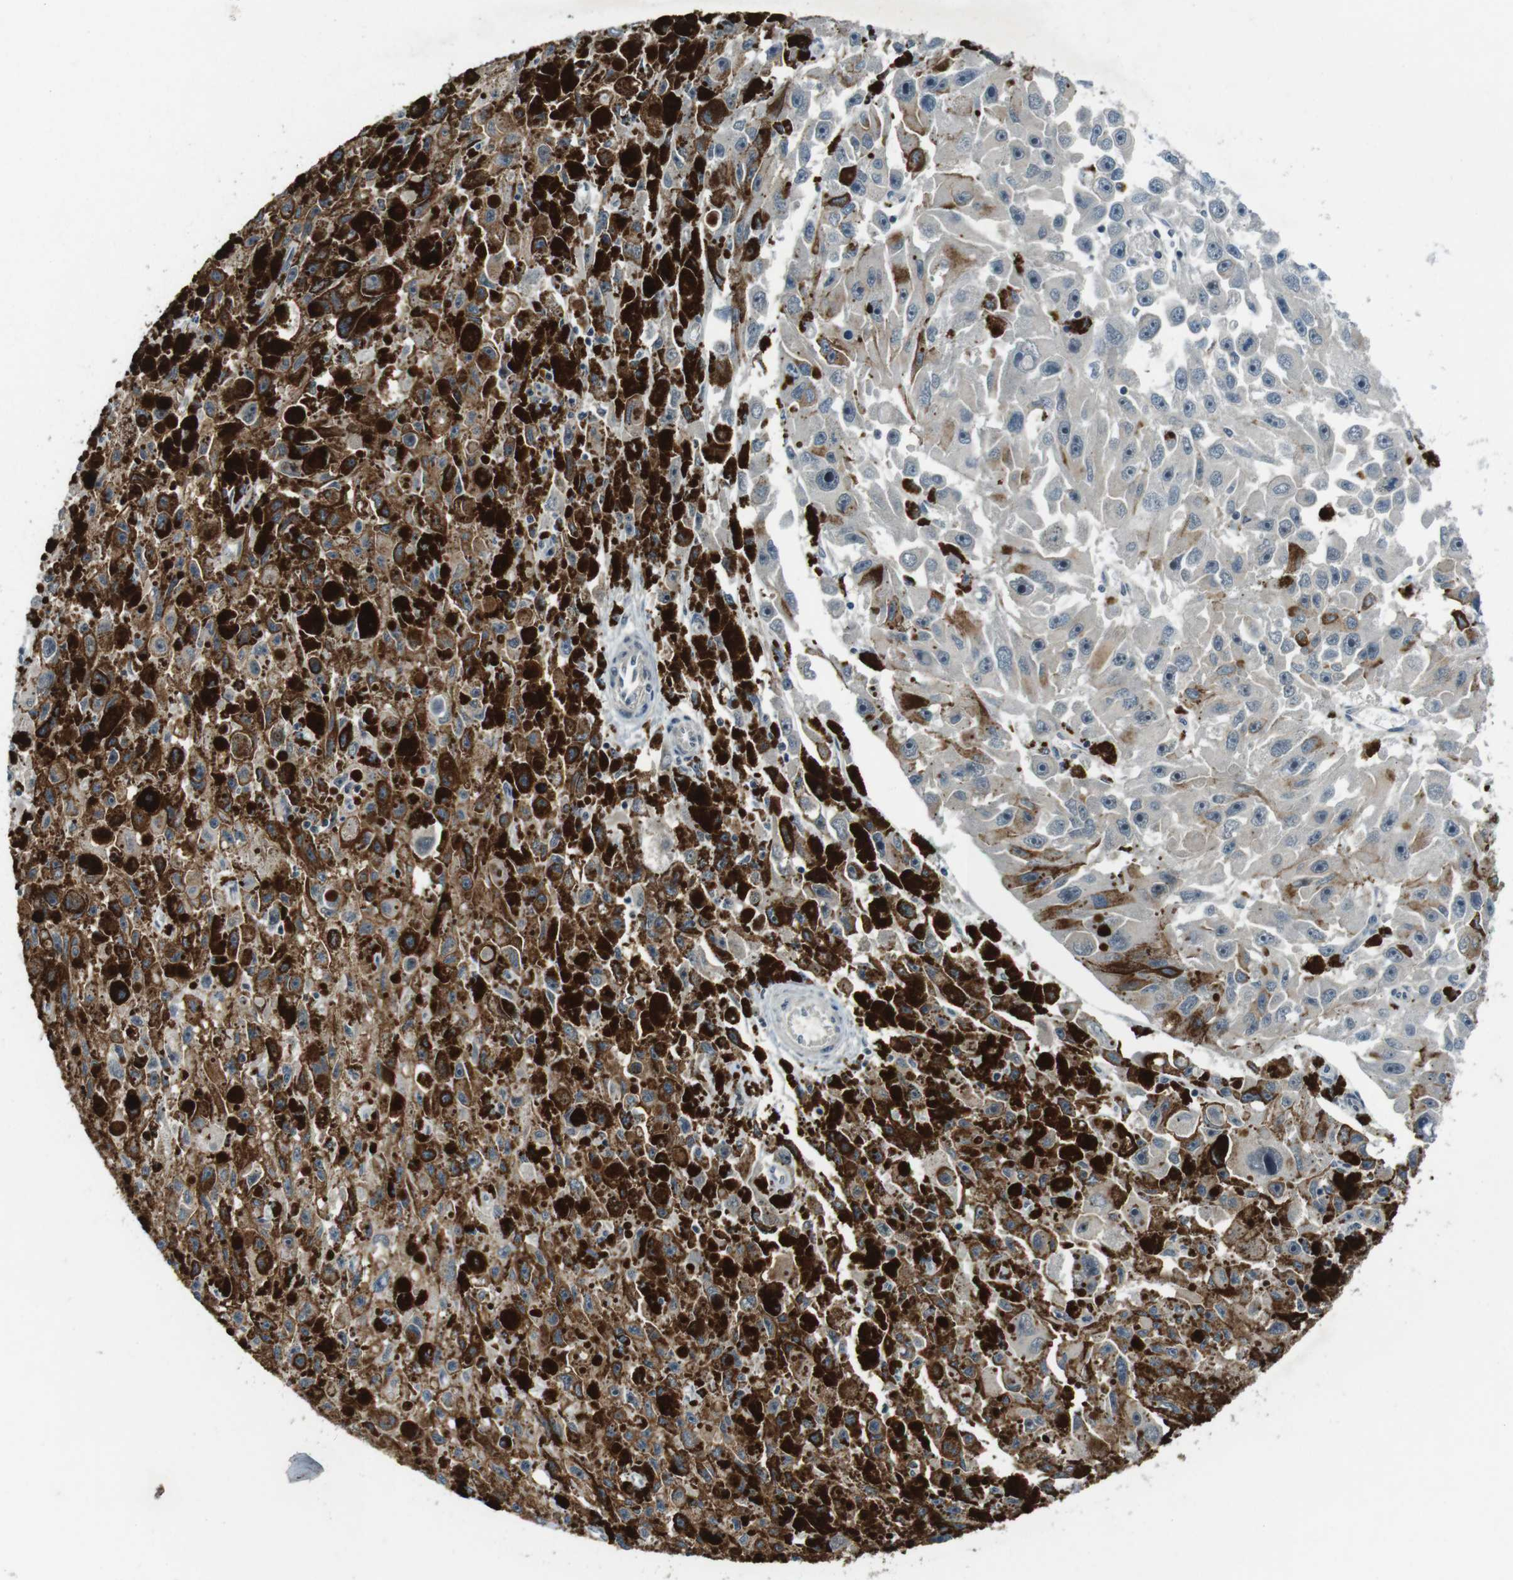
{"staining": {"intensity": "moderate", "quantity": "<25%", "location": "nuclear"}, "tissue": "melanoma", "cell_type": "Tumor cells", "image_type": "cancer", "snomed": [{"axis": "morphology", "description": "Malignant melanoma, NOS"}, {"axis": "topography", "description": "Skin"}], "caption": "IHC (DAB (3,3'-diaminobenzidine)) staining of malignant melanoma reveals moderate nuclear protein staining in about <25% of tumor cells.", "gene": "MAPKAPK5", "patient": {"sex": "female", "age": 104}}